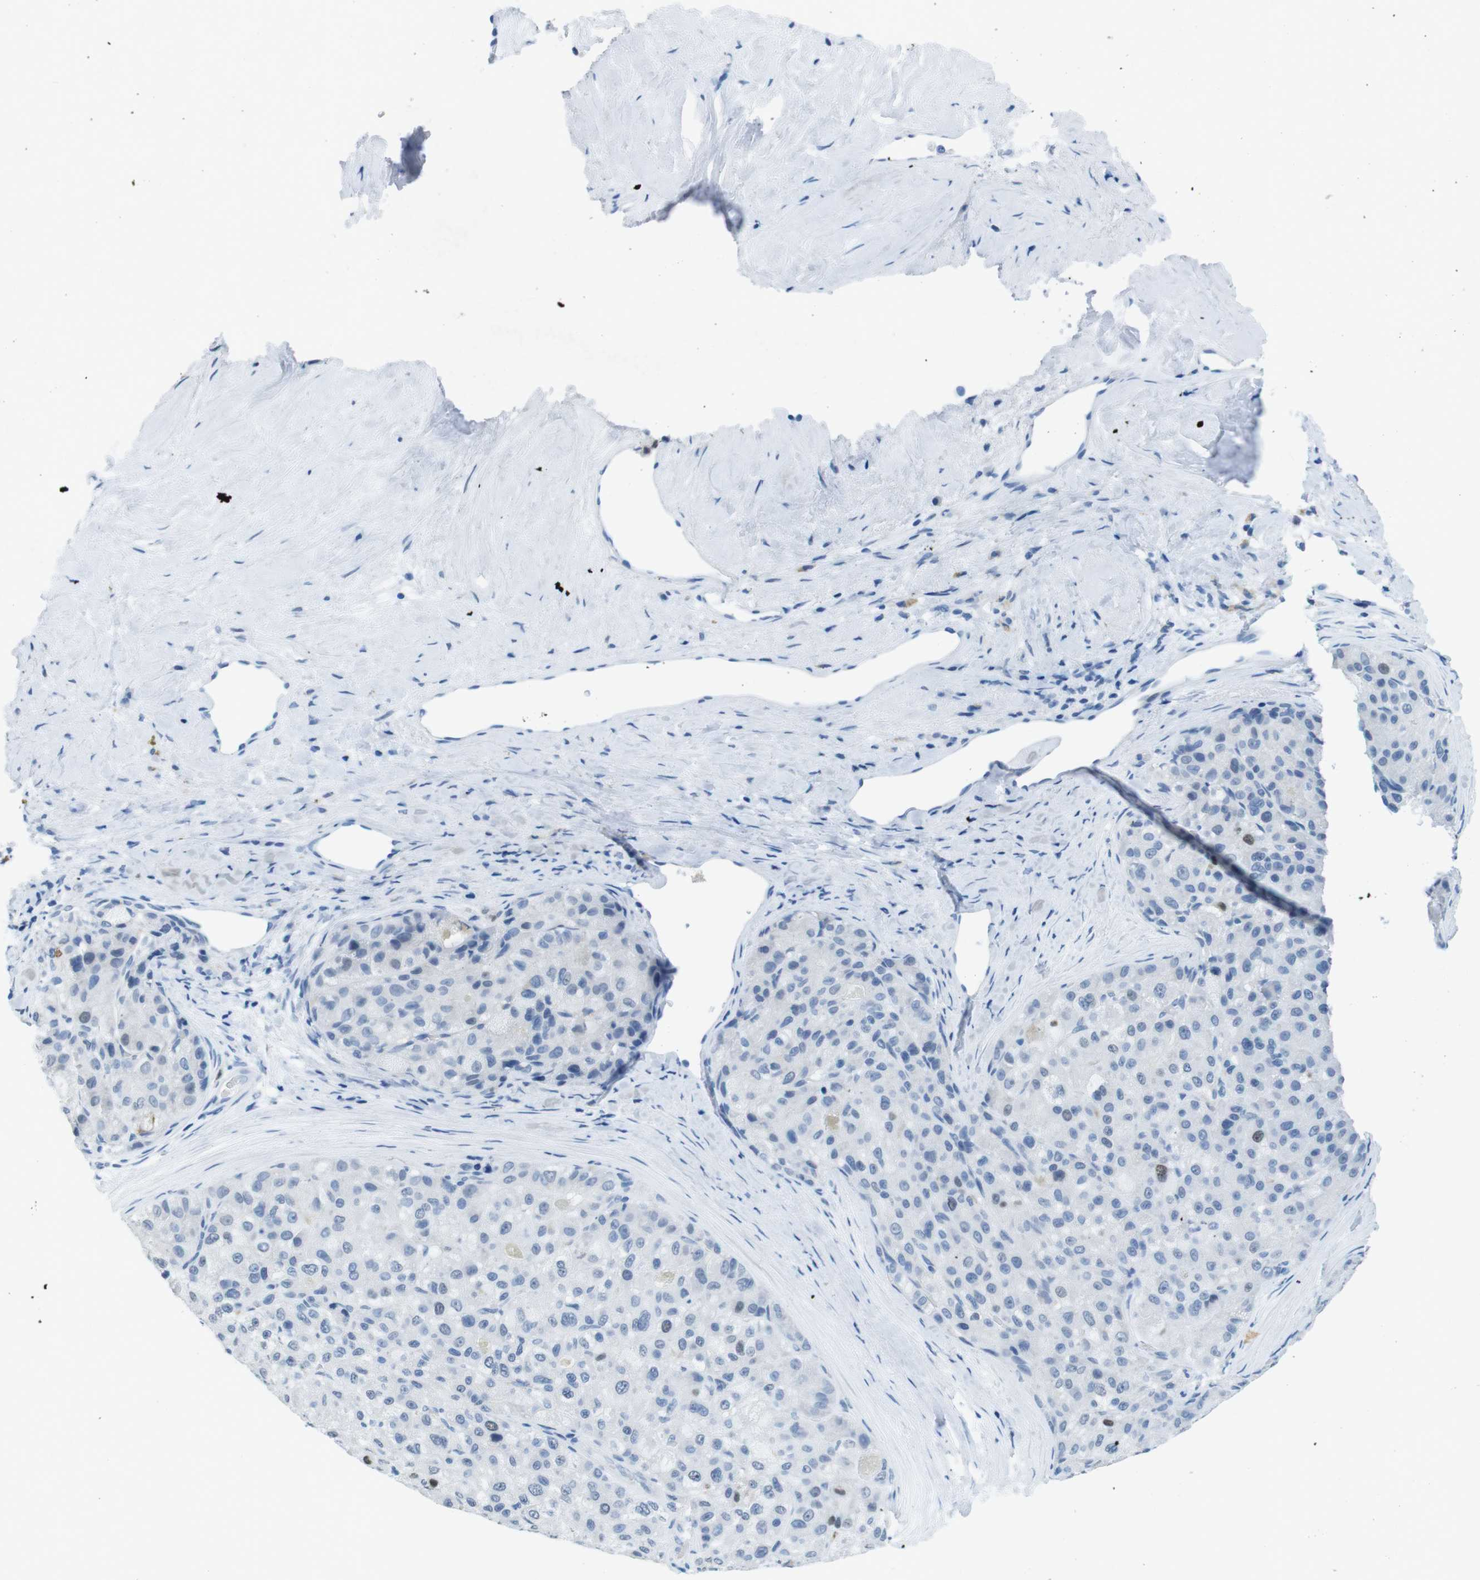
{"staining": {"intensity": "weak", "quantity": "<25%", "location": "nuclear"}, "tissue": "liver cancer", "cell_type": "Tumor cells", "image_type": "cancer", "snomed": [{"axis": "morphology", "description": "Carcinoma, Hepatocellular, NOS"}, {"axis": "topography", "description": "Liver"}], "caption": "Immunohistochemical staining of human liver cancer (hepatocellular carcinoma) reveals no significant expression in tumor cells.", "gene": "CTAG1B", "patient": {"sex": "male", "age": 80}}